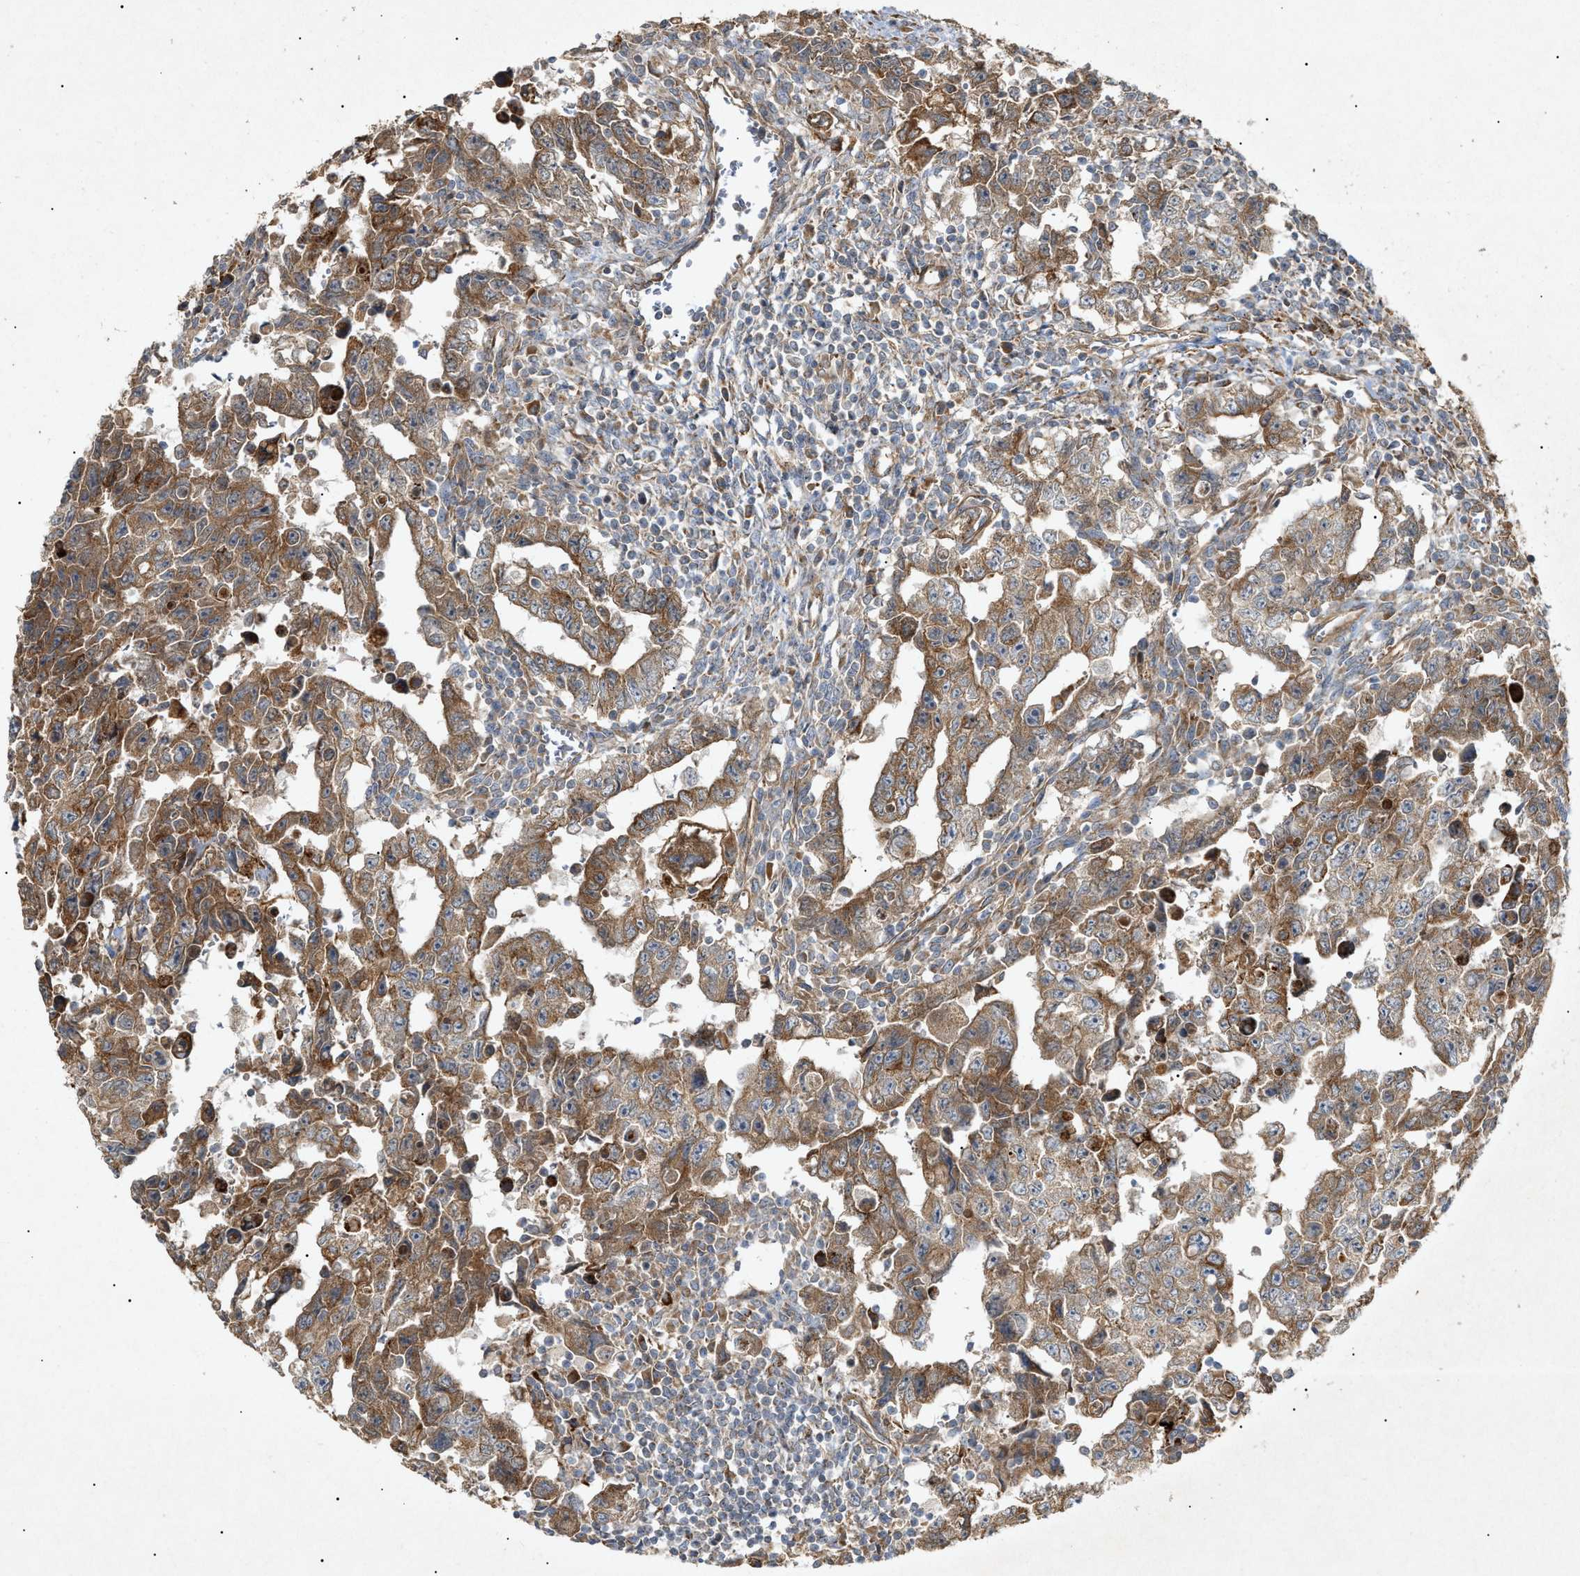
{"staining": {"intensity": "moderate", "quantity": ">75%", "location": "cytoplasmic/membranous"}, "tissue": "testis cancer", "cell_type": "Tumor cells", "image_type": "cancer", "snomed": [{"axis": "morphology", "description": "Carcinoma, Embryonal, NOS"}, {"axis": "topography", "description": "Testis"}], "caption": "Immunohistochemistry micrograph of neoplastic tissue: human embryonal carcinoma (testis) stained using immunohistochemistry demonstrates medium levels of moderate protein expression localized specifically in the cytoplasmic/membranous of tumor cells, appearing as a cytoplasmic/membranous brown color.", "gene": "MTCH1", "patient": {"sex": "male", "age": 28}}